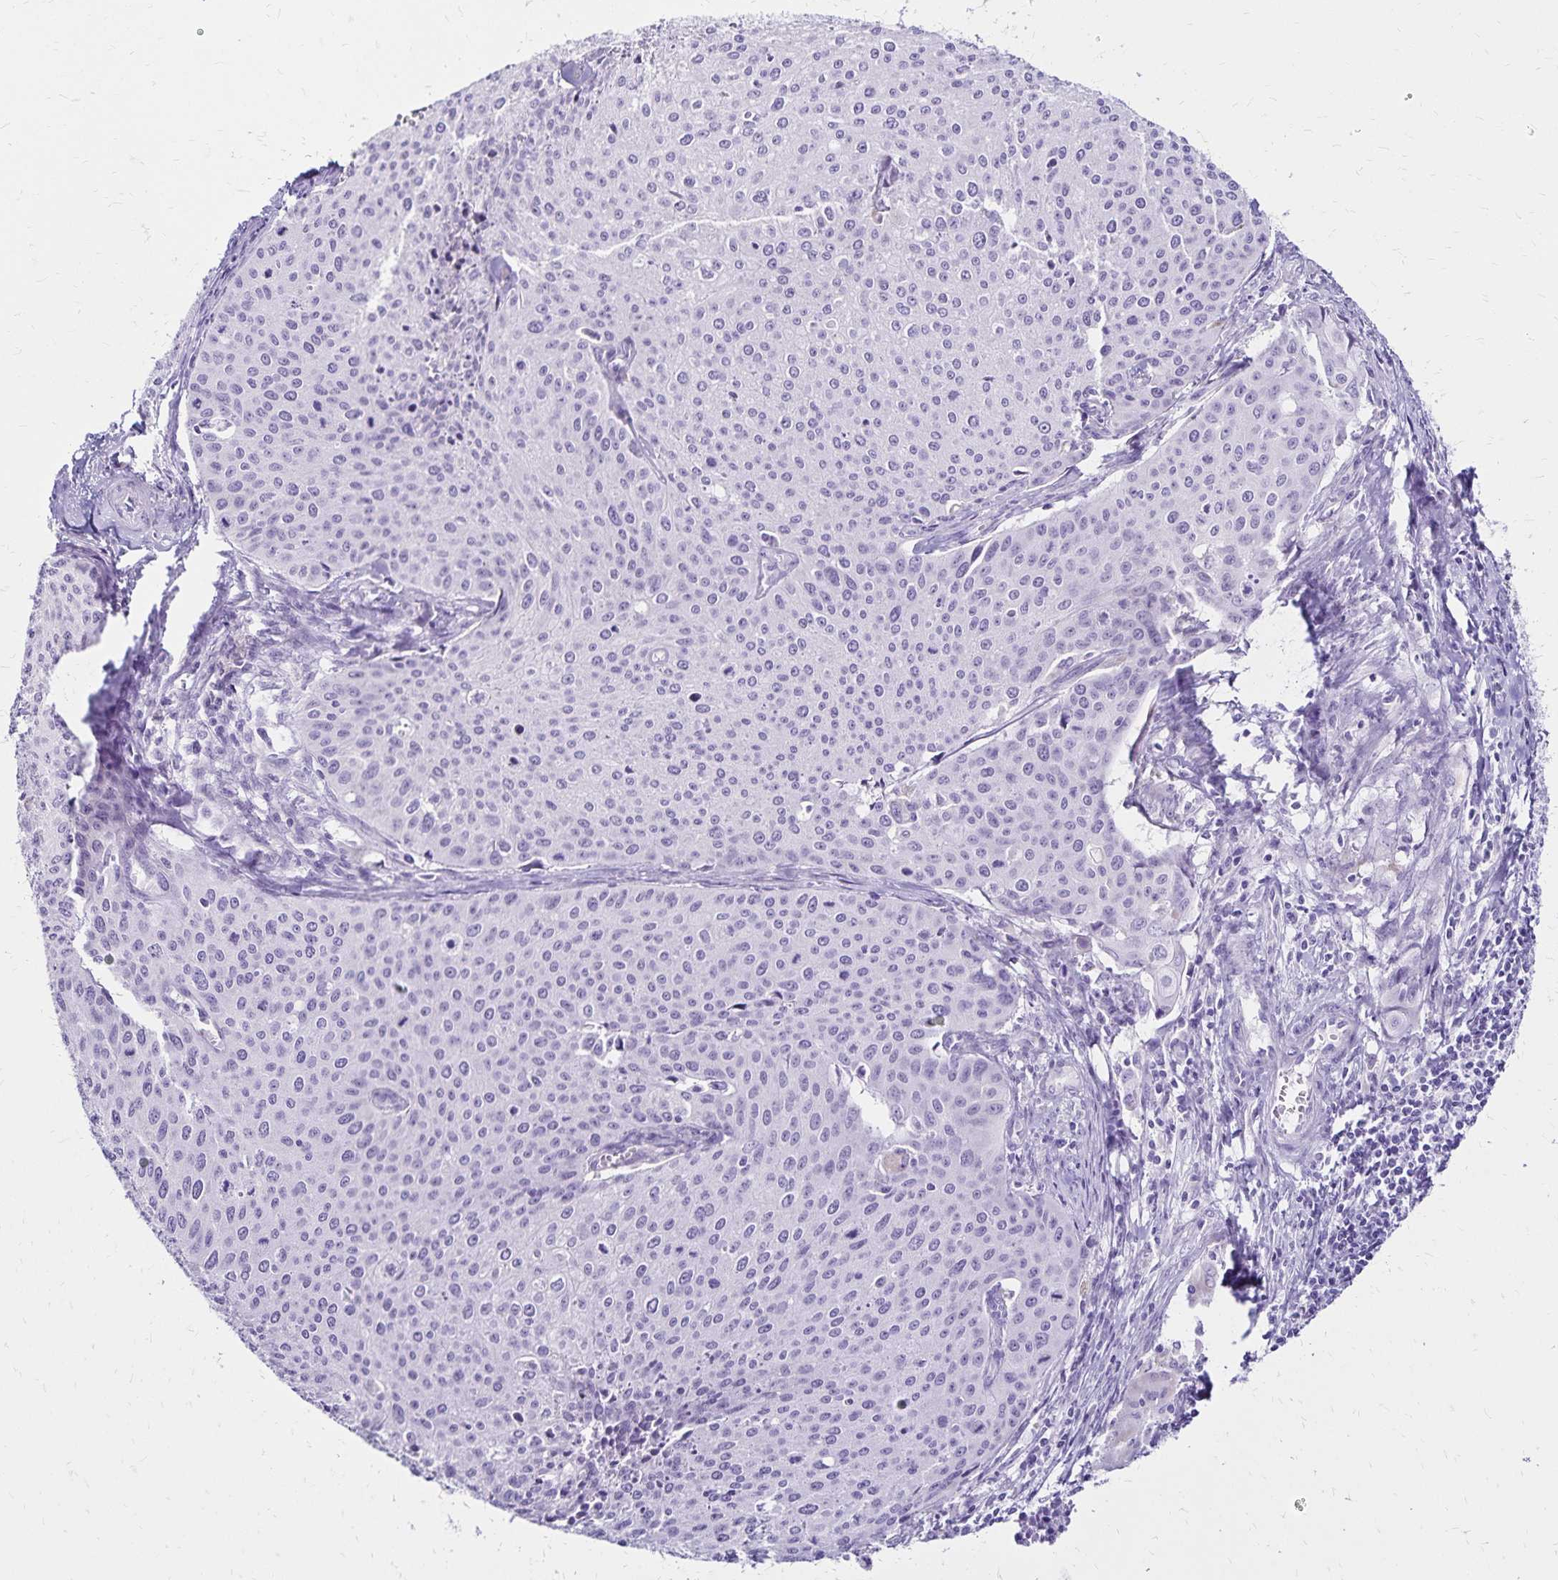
{"staining": {"intensity": "negative", "quantity": "none", "location": "none"}, "tissue": "cervical cancer", "cell_type": "Tumor cells", "image_type": "cancer", "snomed": [{"axis": "morphology", "description": "Squamous cell carcinoma, NOS"}, {"axis": "topography", "description": "Cervix"}], "caption": "IHC photomicrograph of neoplastic tissue: cervical cancer (squamous cell carcinoma) stained with DAB demonstrates no significant protein positivity in tumor cells.", "gene": "LIN28B", "patient": {"sex": "female", "age": 38}}